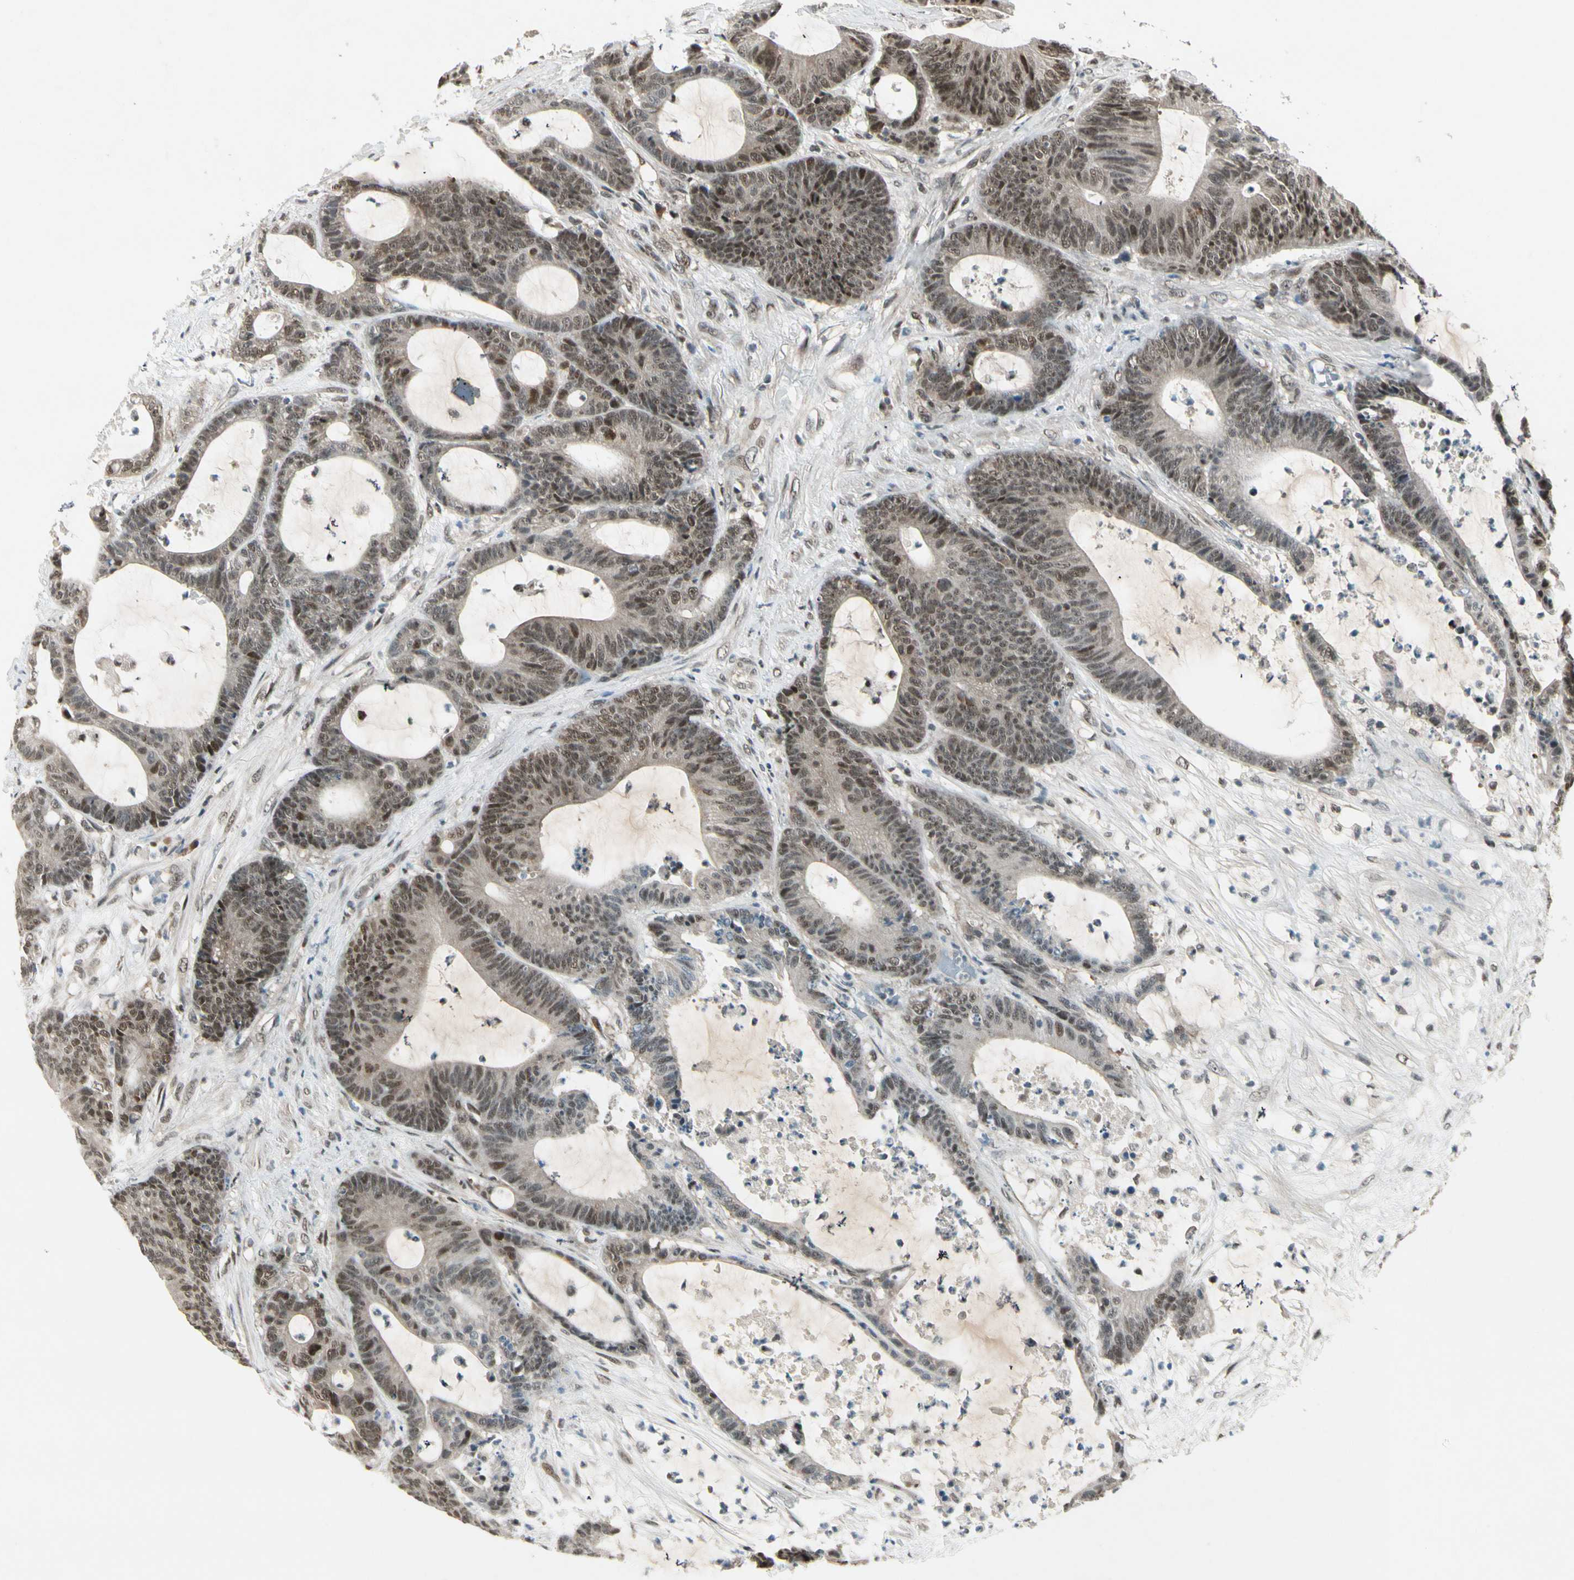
{"staining": {"intensity": "weak", "quantity": ">75%", "location": "nuclear"}, "tissue": "colorectal cancer", "cell_type": "Tumor cells", "image_type": "cancer", "snomed": [{"axis": "morphology", "description": "Adenocarcinoma, NOS"}, {"axis": "topography", "description": "Colon"}], "caption": "This image exhibits adenocarcinoma (colorectal) stained with immunohistochemistry to label a protein in brown. The nuclear of tumor cells show weak positivity for the protein. Nuclei are counter-stained blue.", "gene": "GTF3A", "patient": {"sex": "female", "age": 84}}